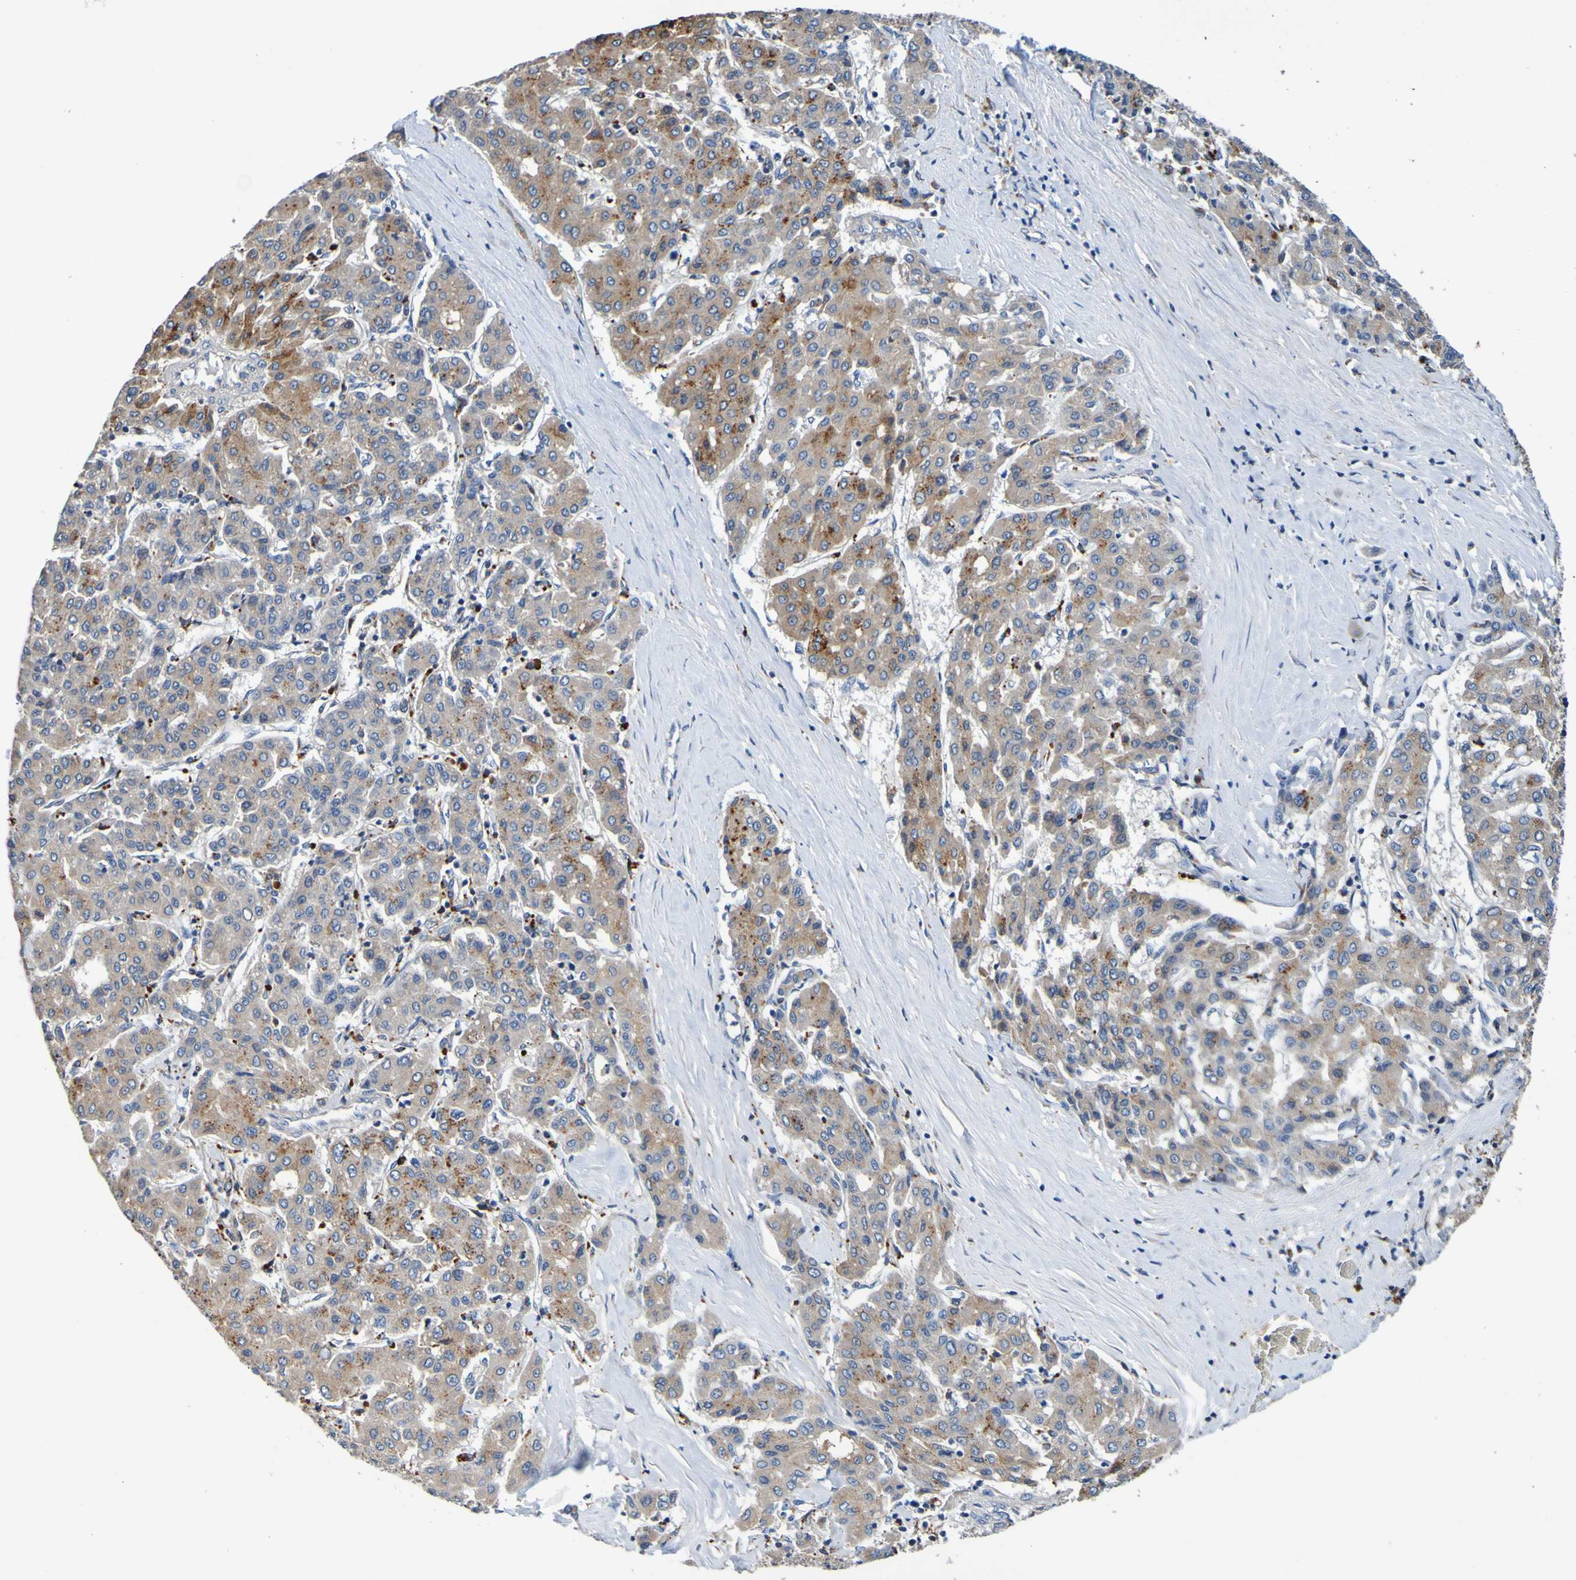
{"staining": {"intensity": "moderate", "quantity": ">75%", "location": "cytoplasmic/membranous"}, "tissue": "liver cancer", "cell_type": "Tumor cells", "image_type": "cancer", "snomed": [{"axis": "morphology", "description": "Carcinoma, Hepatocellular, NOS"}, {"axis": "topography", "description": "Liver"}], "caption": "Human liver cancer (hepatocellular carcinoma) stained for a protein (brown) displays moderate cytoplasmic/membranous positive positivity in approximately >75% of tumor cells.", "gene": "METAP2", "patient": {"sex": "male", "age": 65}}